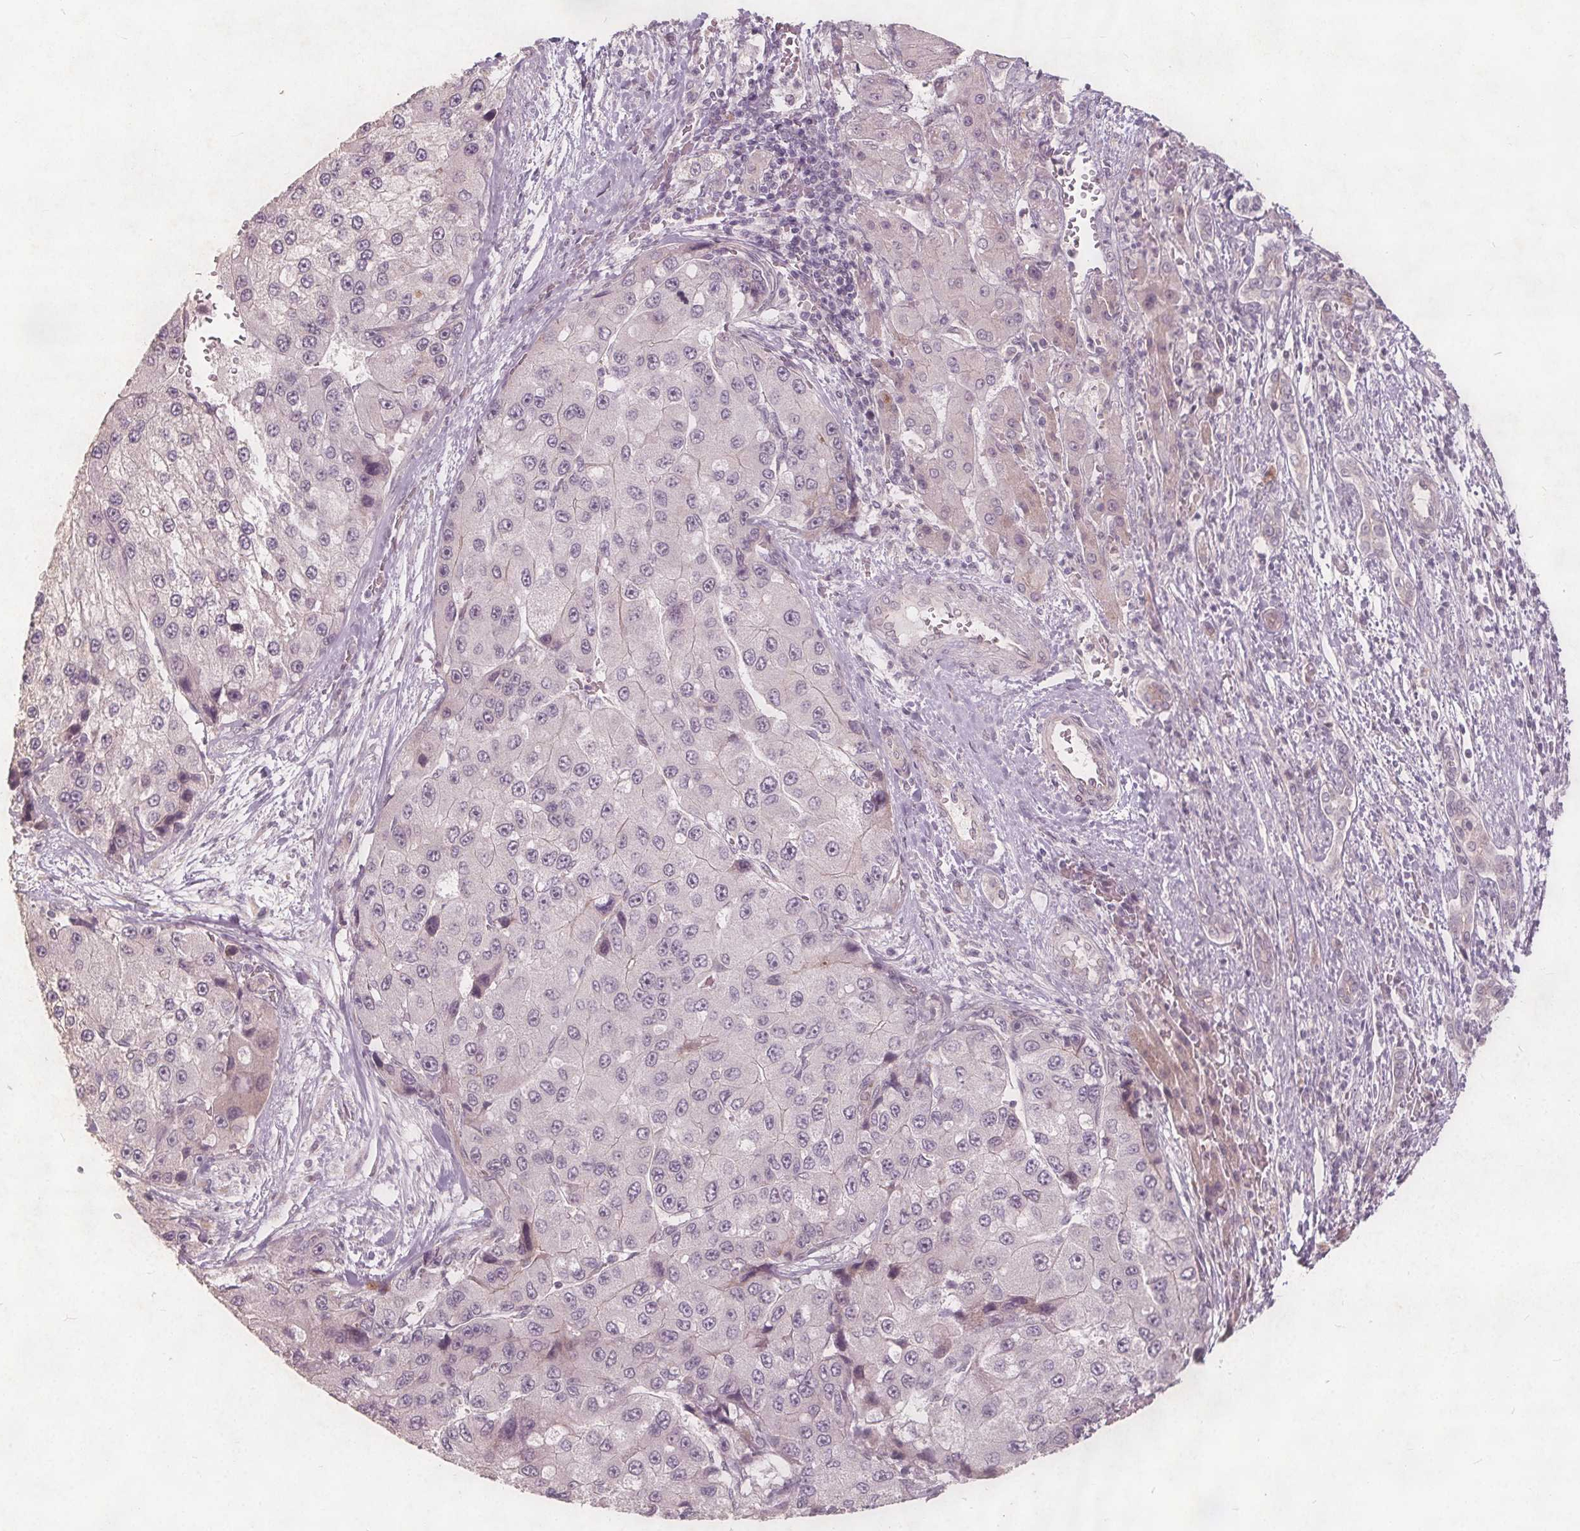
{"staining": {"intensity": "negative", "quantity": "none", "location": "none"}, "tissue": "liver cancer", "cell_type": "Tumor cells", "image_type": "cancer", "snomed": [{"axis": "morphology", "description": "Carcinoma, Hepatocellular, NOS"}, {"axis": "topography", "description": "Liver"}], "caption": "Liver cancer stained for a protein using immunohistochemistry exhibits no staining tumor cells.", "gene": "PTPRT", "patient": {"sex": "female", "age": 73}}